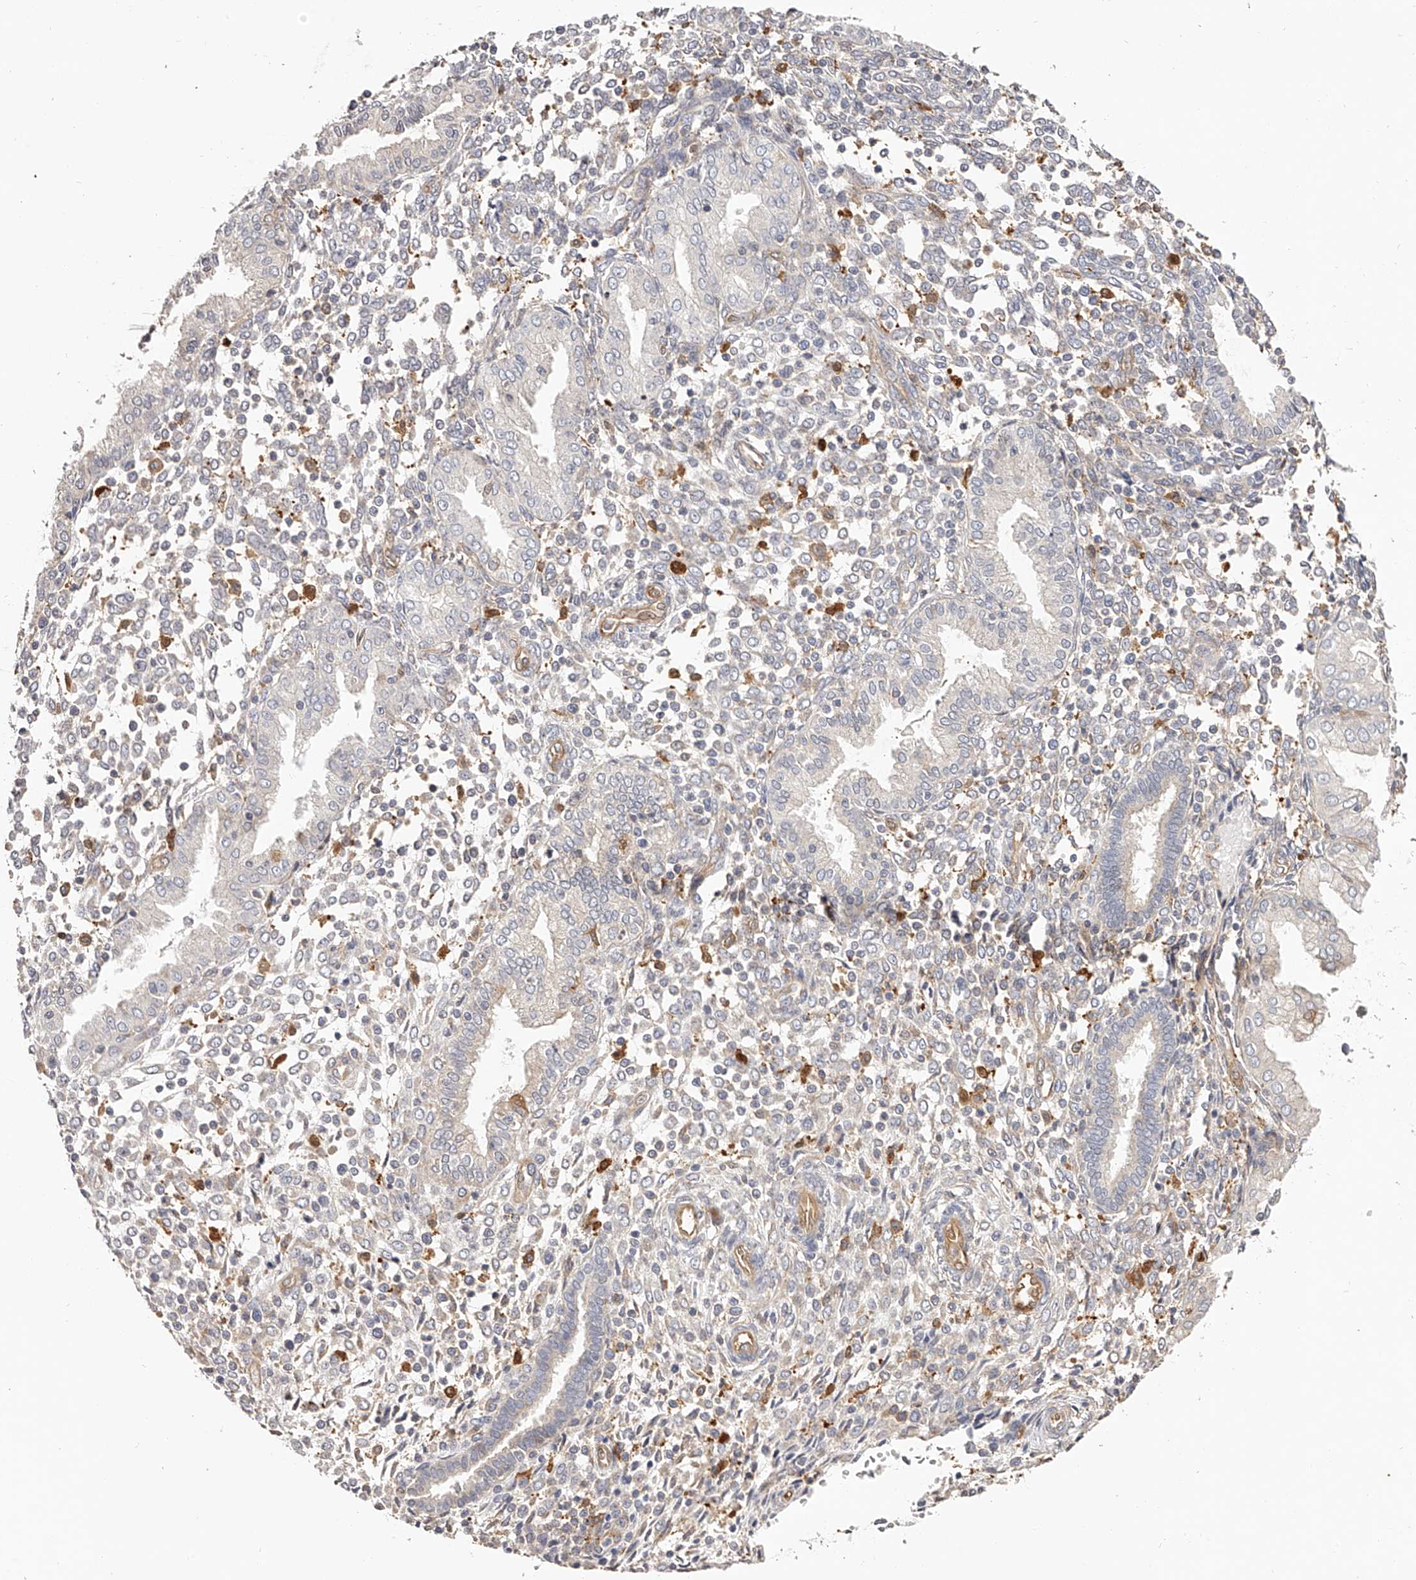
{"staining": {"intensity": "weak", "quantity": "<25%", "location": "cytoplasmic/membranous"}, "tissue": "endometrium", "cell_type": "Cells in endometrial stroma", "image_type": "normal", "snomed": [{"axis": "morphology", "description": "Normal tissue, NOS"}, {"axis": "topography", "description": "Endometrium"}], "caption": "High power microscopy image of an immunohistochemistry photomicrograph of benign endometrium, revealing no significant positivity in cells in endometrial stroma.", "gene": "LAP3", "patient": {"sex": "female", "age": 53}}